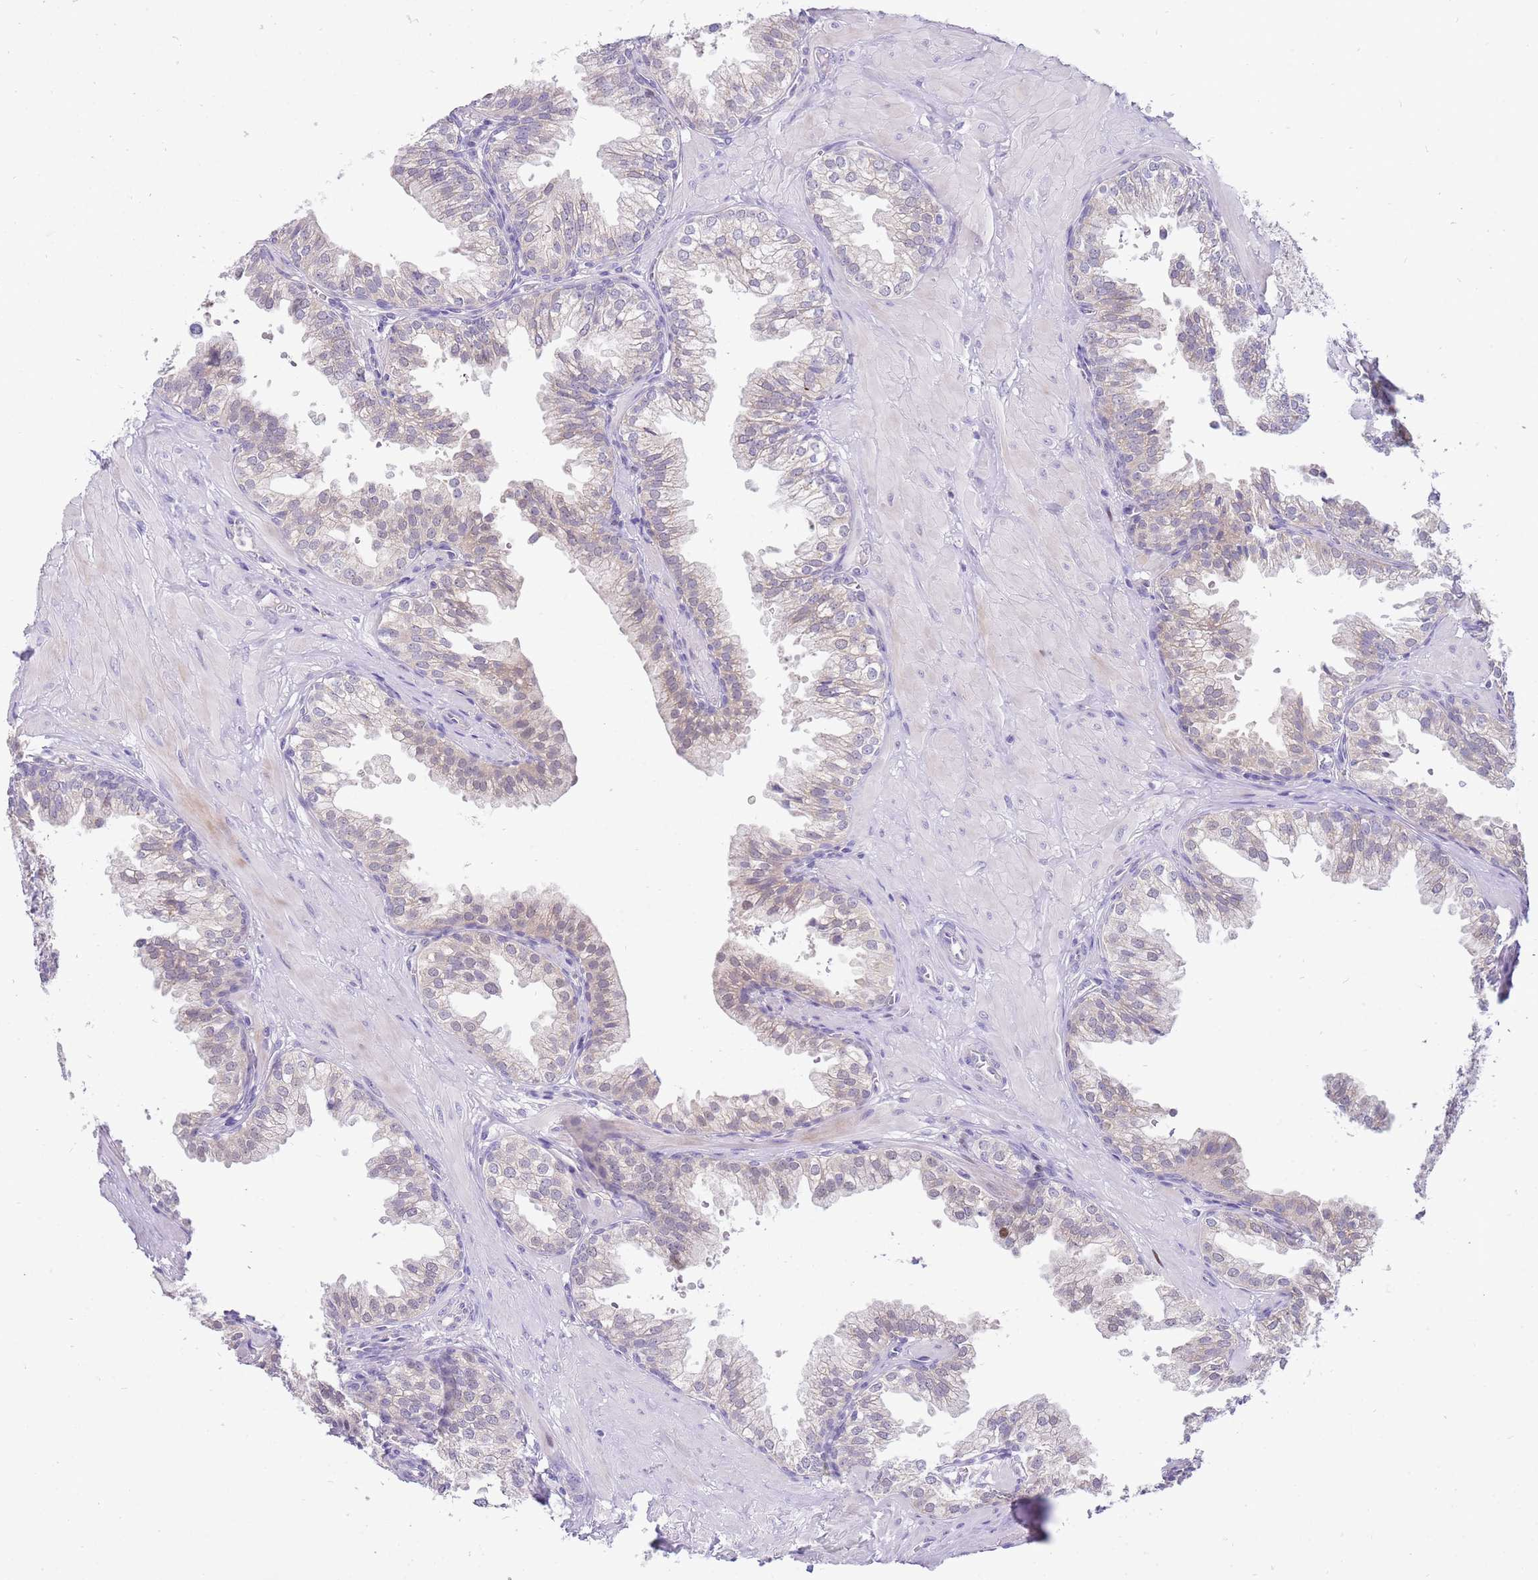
{"staining": {"intensity": "weak", "quantity": "<25%", "location": "cytoplasmic/membranous"}, "tissue": "prostate", "cell_type": "Glandular cells", "image_type": "normal", "snomed": [{"axis": "morphology", "description": "Normal tissue, NOS"}, {"axis": "topography", "description": "Prostate"}, {"axis": "topography", "description": "Peripheral nerve tissue"}], "caption": "IHC of benign prostate displays no expression in glandular cells. Nuclei are stained in blue.", "gene": "STK25", "patient": {"sex": "male", "age": 55}}